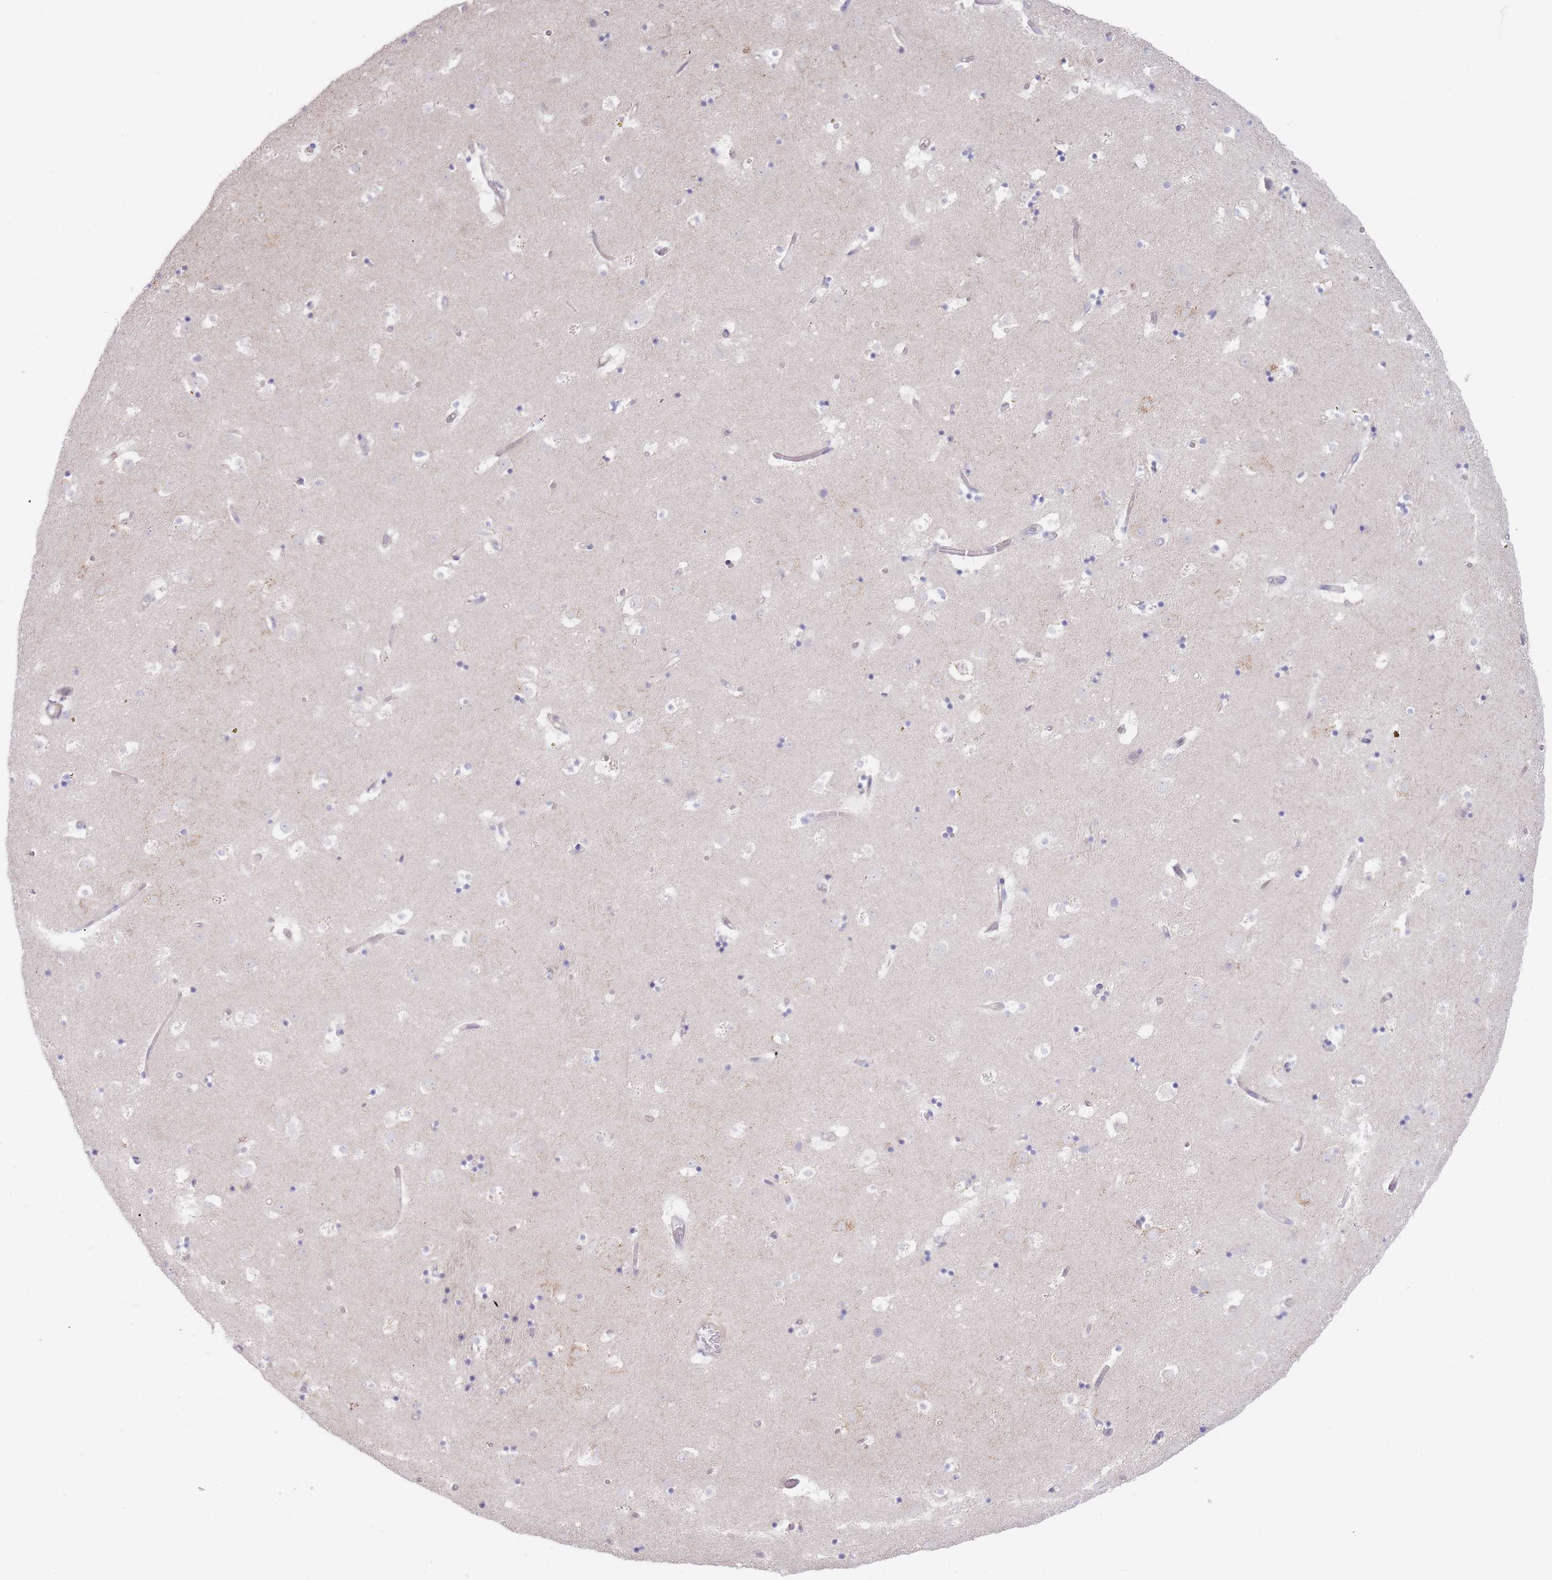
{"staining": {"intensity": "negative", "quantity": "none", "location": "none"}, "tissue": "caudate", "cell_type": "Glial cells", "image_type": "normal", "snomed": [{"axis": "morphology", "description": "Normal tissue, NOS"}, {"axis": "topography", "description": "Lateral ventricle wall"}], "caption": "Immunohistochemistry of unremarkable human caudate displays no expression in glial cells.", "gene": "ZNF281", "patient": {"sex": "male", "age": 58}}